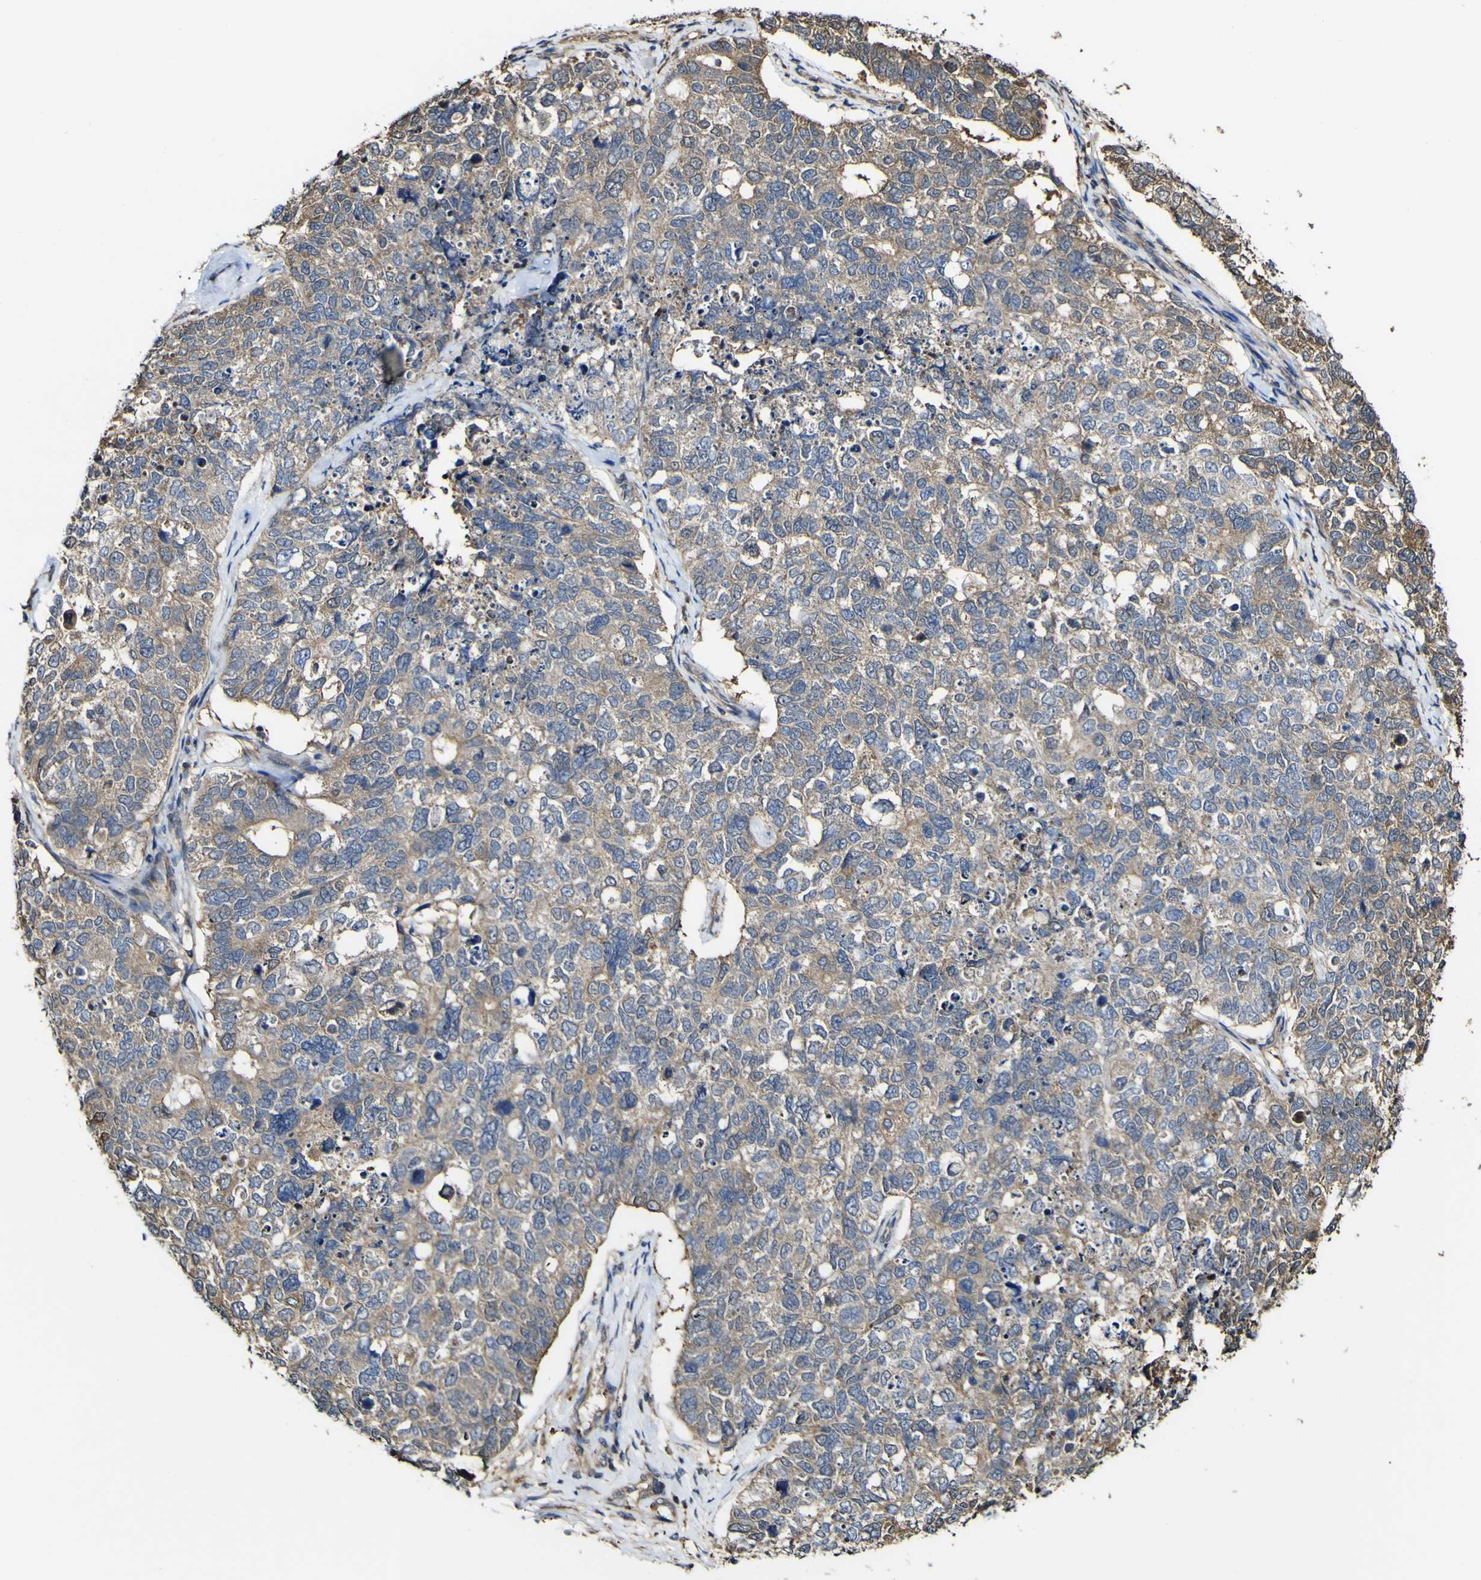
{"staining": {"intensity": "moderate", "quantity": ">75%", "location": "cytoplasmic/membranous"}, "tissue": "cervical cancer", "cell_type": "Tumor cells", "image_type": "cancer", "snomed": [{"axis": "morphology", "description": "Squamous cell carcinoma, NOS"}, {"axis": "topography", "description": "Cervix"}], "caption": "IHC histopathology image of neoplastic tissue: cervical cancer (squamous cell carcinoma) stained using immunohistochemistry shows medium levels of moderate protein expression localized specifically in the cytoplasmic/membranous of tumor cells, appearing as a cytoplasmic/membranous brown color.", "gene": "PTPRR", "patient": {"sex": "female", "age": 63}}